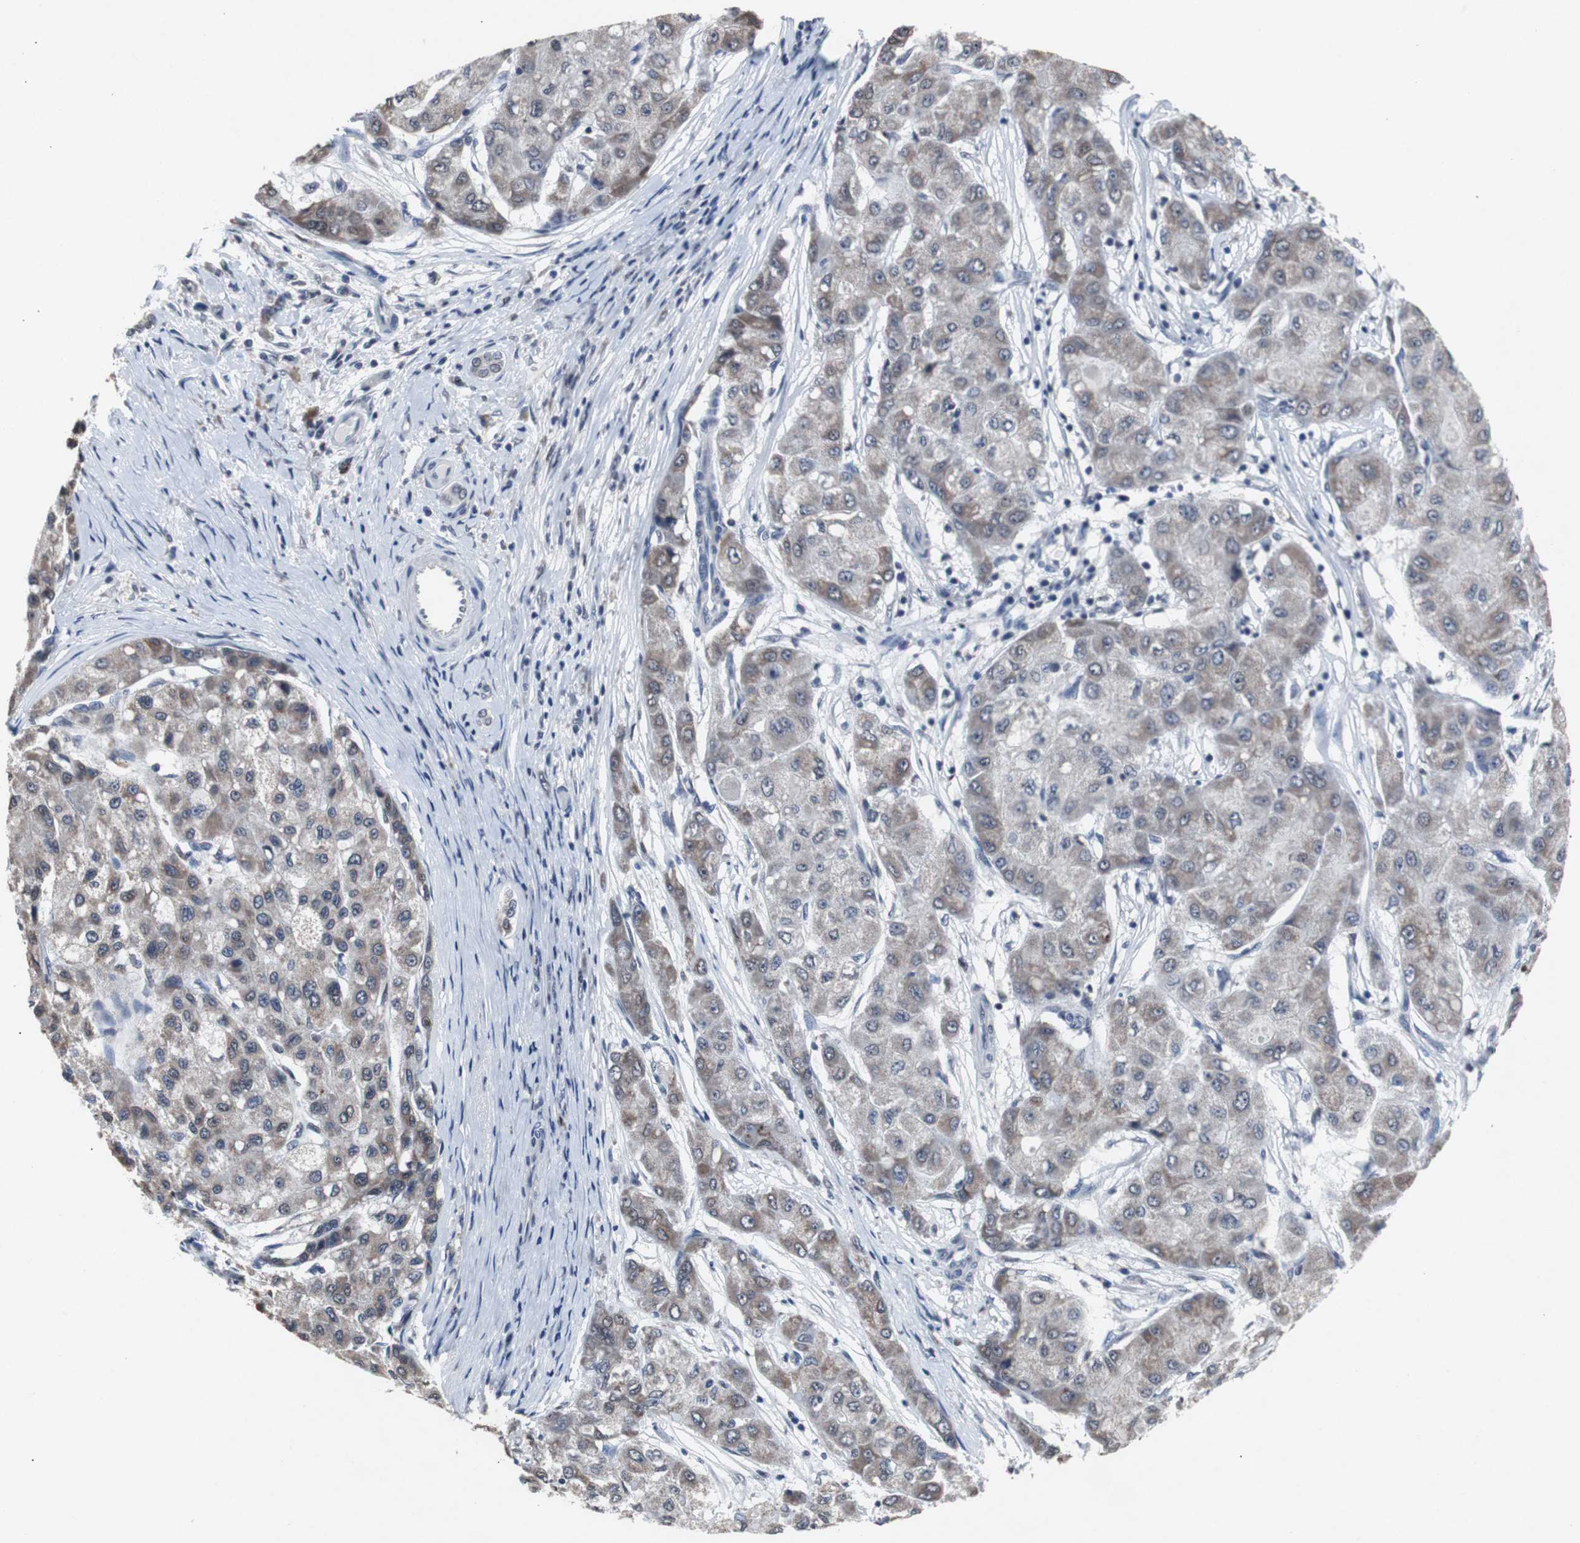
{"staining": {"intensity": "weak", "quantity": "25%-75%", "location": "cytoplasmic/membranous"}, "tissue": "liver cancer", "cell_type": "Tumor cells", "image_type": "cancer", "snomed": [{"axis": "morphology", "description": "Carcinoma, Hepatocellular, NOS"}, {"axis": "topography", "description": "Liver"}], "caption": "Immunohistochemistry image of human liver hepatocellular carcinoma stained for a protein (brown), which demonstrates low levels of weak cytoplasmic/membranous positivity in approximately 25%-75% of tumor cells.", "gene": "RBM47", "patient": {"sex": "male", "age": 80}}